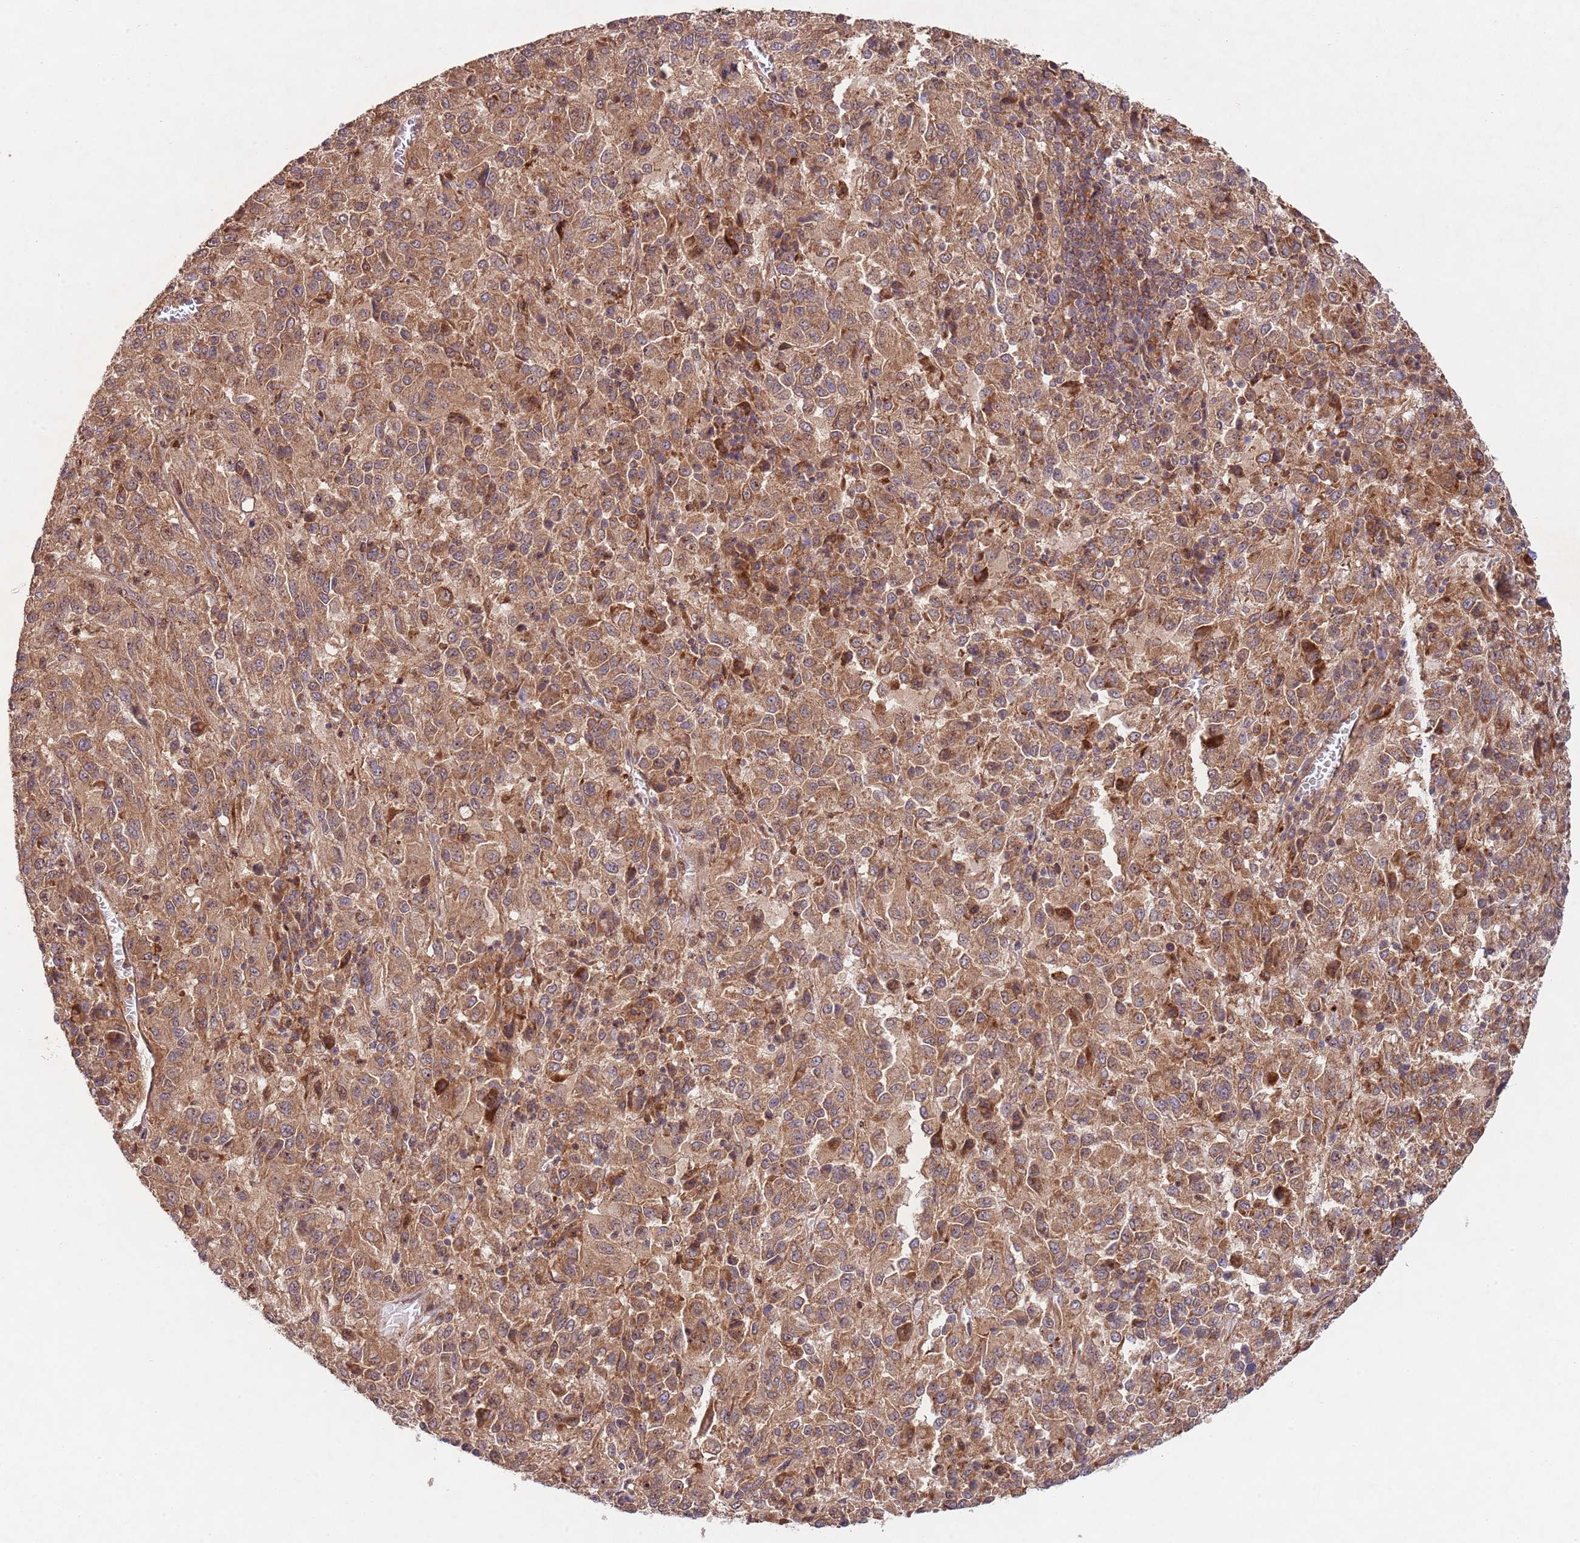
{"staining": {"intensity": "moderate", "quantity": ">75%", "location": "cytoplasmic/membranous"}, "tissue": "melanoma", "cell_type": "Tumor cells", "image_type": "cancer", "snomed": [{"axis": "morphology", "description": "Malignant melanoma, Metastatic site"}, {"axis": "topography", "description": "Lung"}], "caption": "The histopathology image shows immunohistochemical staining of melanoma. There is moderate cytoplasmic/membranous positivity is identified in approximately >75% of tumor cells.", "gene": "RNF19B", "patient": {"sex": "male", "age": 64}}